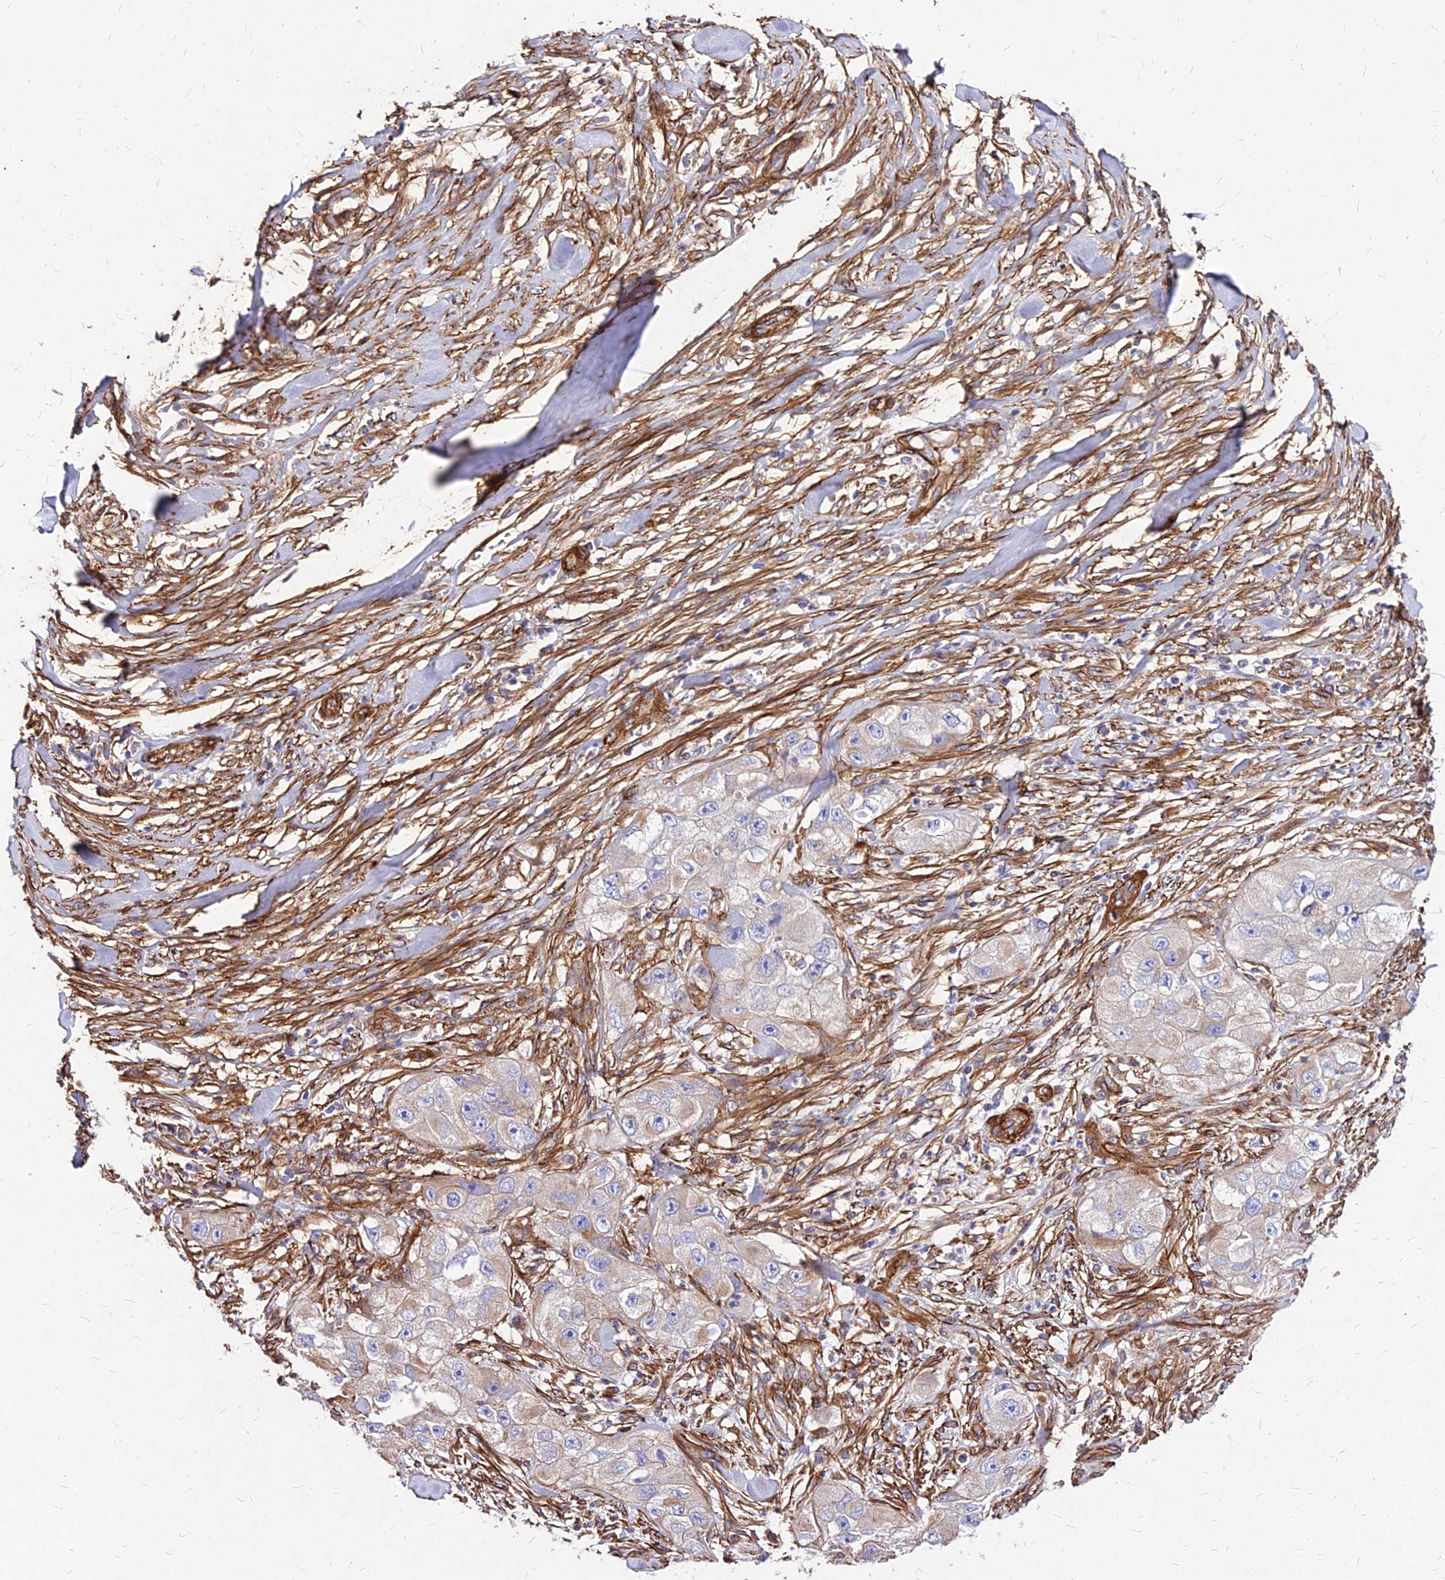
{"staining": {"intensity": "weak", "quantity": "25%-75%", "location": "cytoplasmic/membranous"}, "tissue": "skin cancer", "cell_type": "Tumor cells", "image_type": "cancer", "snomed": [{"axis": "morphology", "description": "Squamous cell carcinoma, NOS"}, {"axis": "topography", "description": "Skin"}, {"axis": "topography", "description": "Subcutis"}], "caption": "There is low levels of weak cytoplasmic/membranous expression in tumor cells of squamous cell carcinoma (skin), as demonstrated by immunohistochemical staining (brown color).", "gene": "EFCC1", "patient": {"sex": "male", "age": 73}}